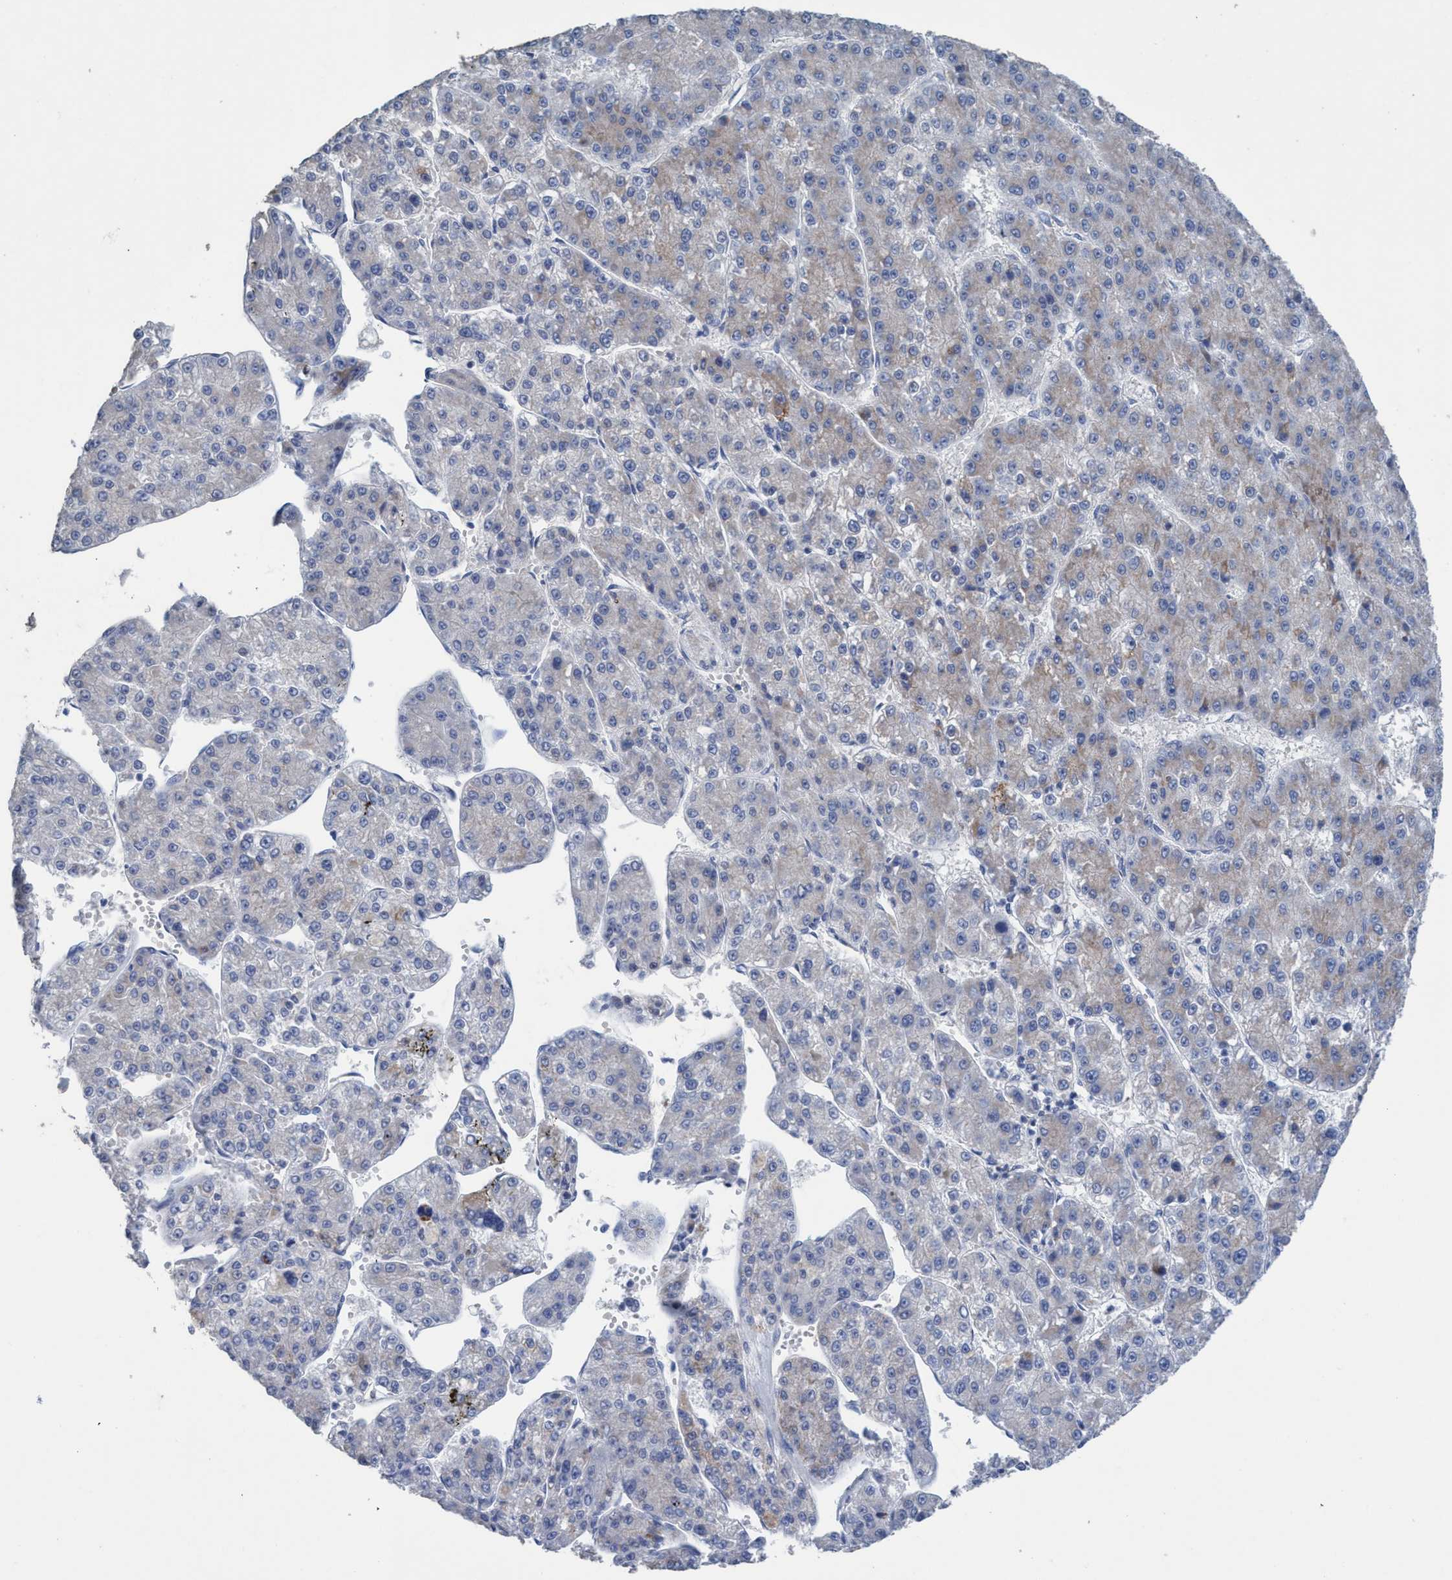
{"staining": {"intensity": "weak", "quantity": "<25%", "location": "cytoplasmic/membranous"}, "tissue": "liver cancer", "cell_type": "Tumor cells", "image_type": "cancer", "snomed": [{"axis": "morphology", "description": "Carcinoma, Hepatocellular, NOS"}, {"axis": "topography", "description": "Liver"}], "caption": "Protein analysis of liver cancer displays no significant expression in tumor cells. Brightfield microscopy of IHC stained with DAB (brown) and hematoxylin (blue), captured at high magnification.", "gene": "RSAD1", "patient": {"sex": "female", "age": 73}}